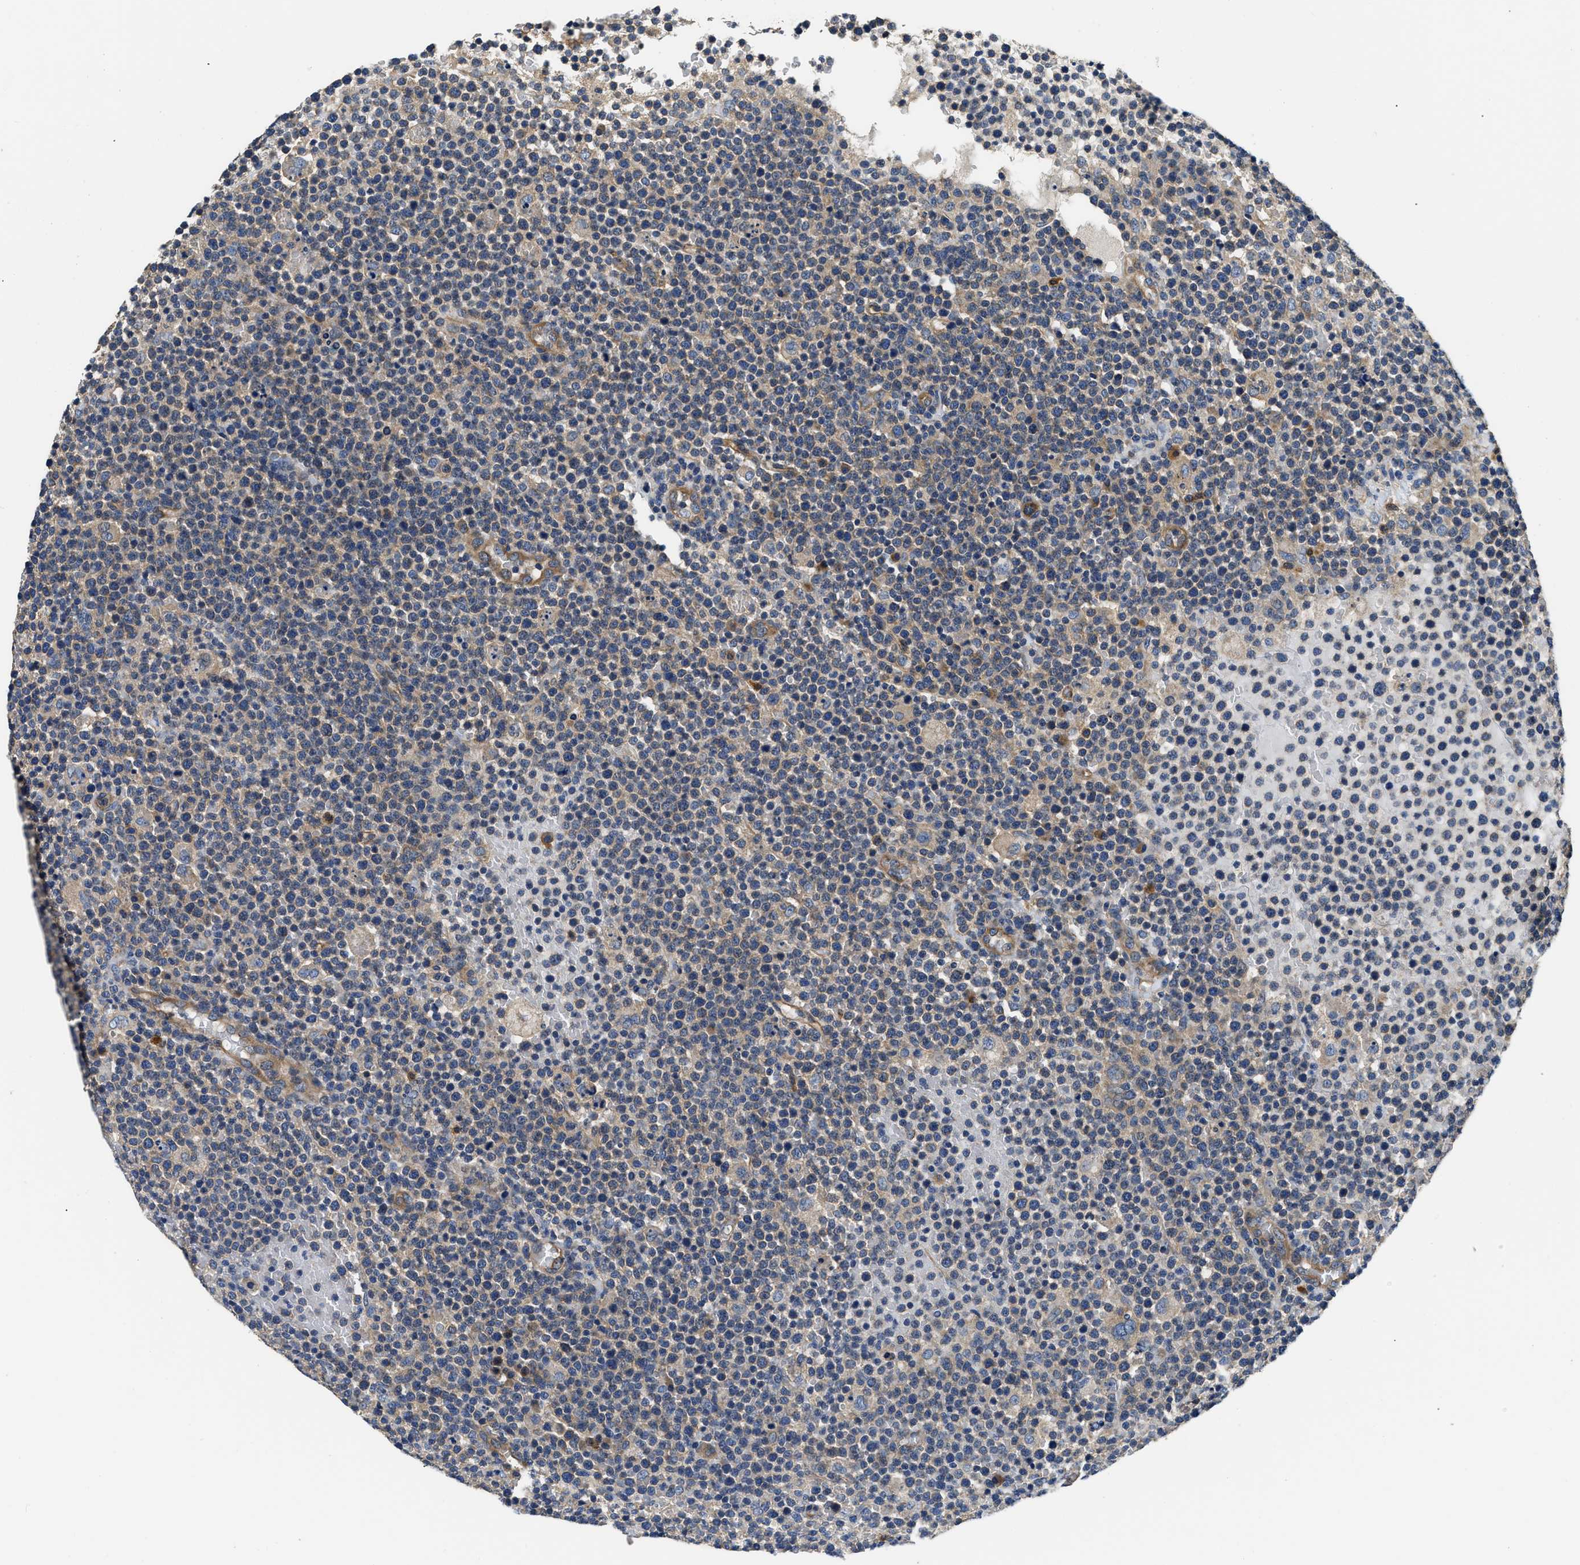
{"staining": {"intensity": "weak", "quantity": ">75%", "location": "cytoplasmic/membranous"}, "tissue": "lymphoma", "cell_type": "Tumor cells", "image_type": "cancer", "snomed": [{"axis": "morphology", "description": "Malignant lymphoma, non-Hodgkin's type, High grade"}, {"axis": "topography", "description": "Lymph node"}], "caption": "Malignant lymphoma, non-Hodgkin's type (high-grade) stained with a protein marker exhibits weak staining in tumor cells.", "gene": "CSDE1", "patient": {"sex": "male", "age": 61}}